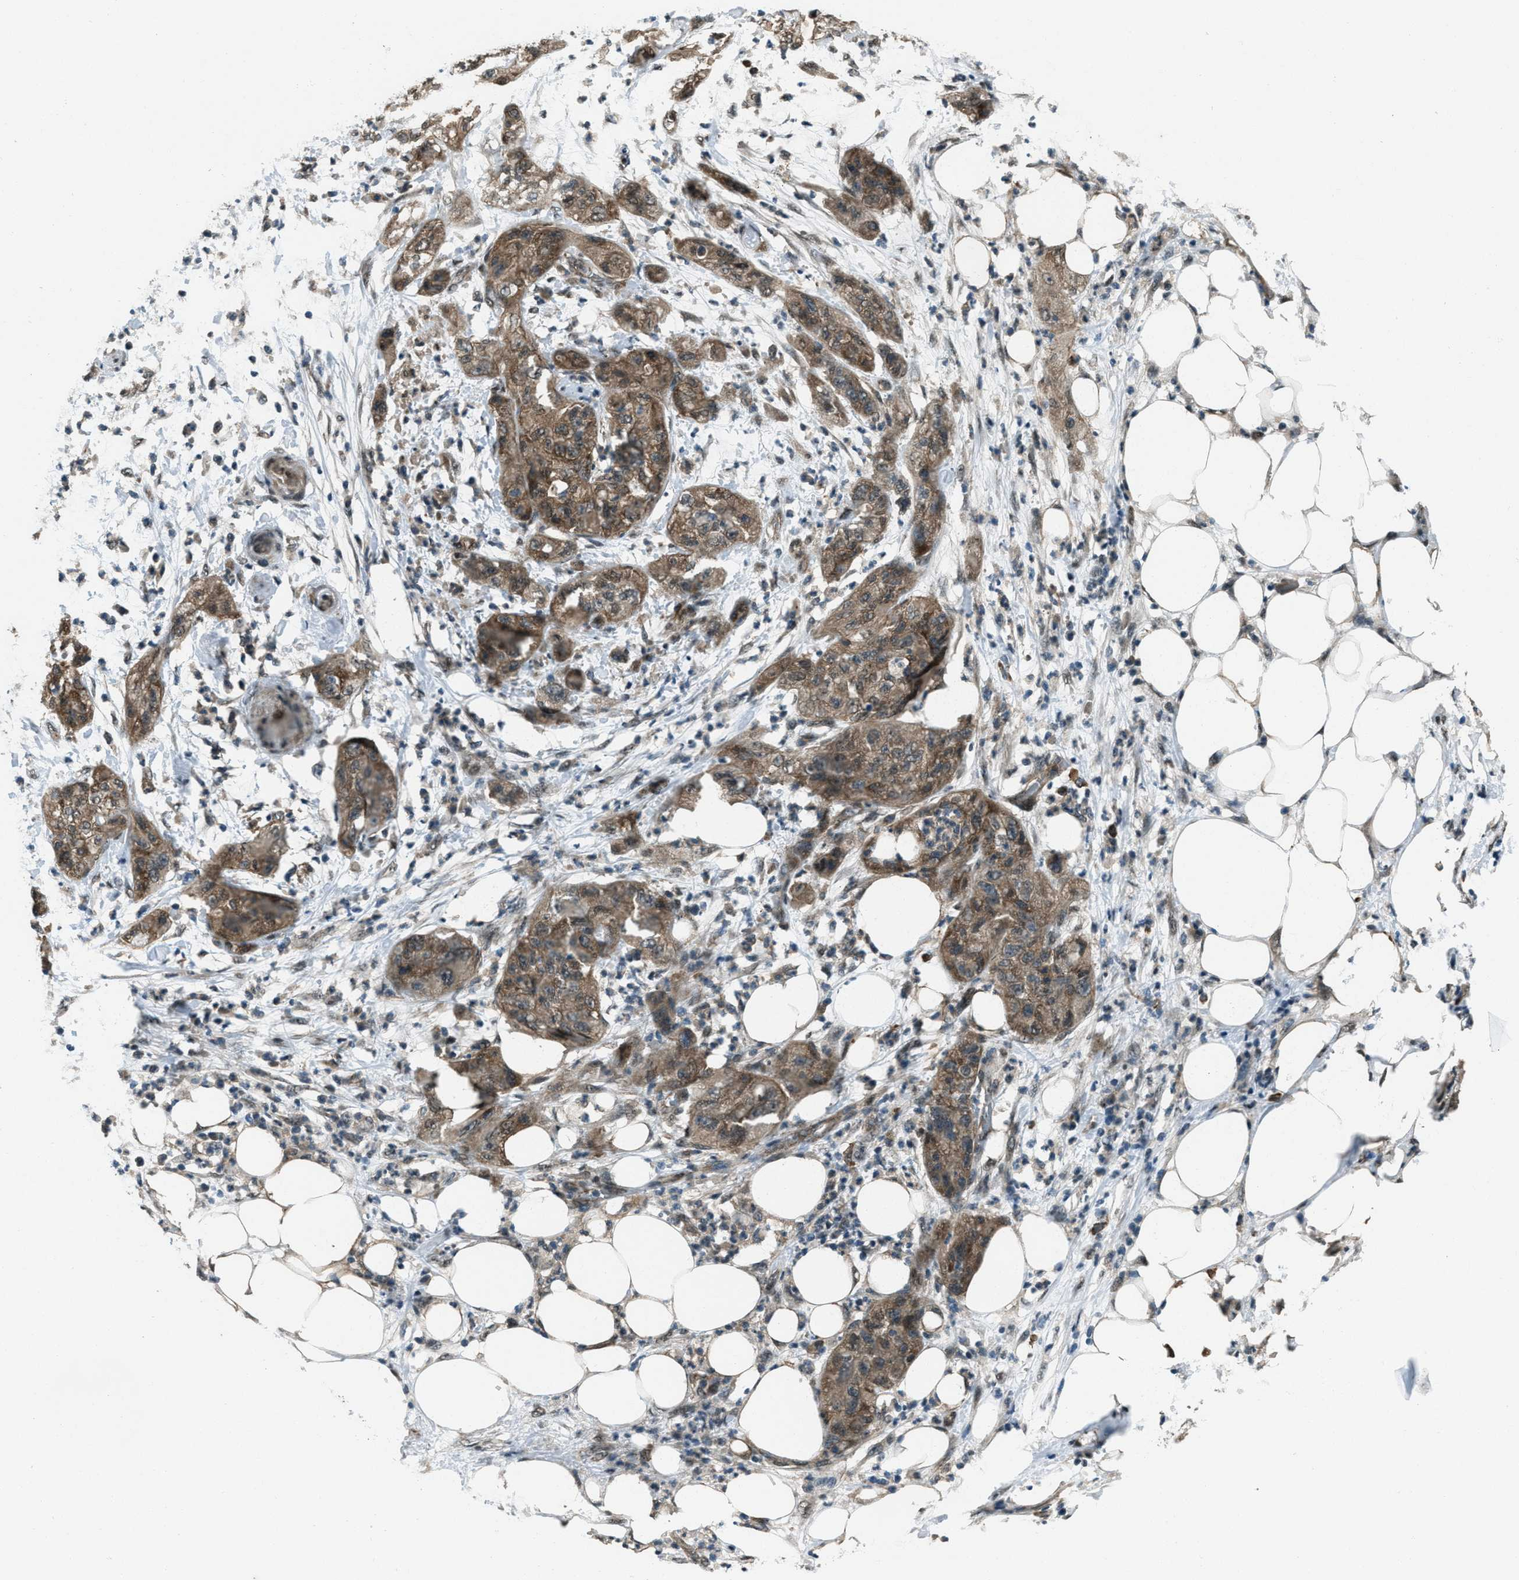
{"staining": {"intensity": "moderate", "quantity": ">75%", "location": "cytoplasmic/membranous"}, "tissue": "pancreatic cancer", "cell_type": "Tumor cells", "image_type": "cancer", "snomed": [{"axis": "morphology", "description": "Adenocarcinoma, NOS"}, {"axis": "topography", "description": "Pancreas"}], "caption": "Pancreatic cancer tissue reveals moderate cytoplasmic/membranous expression in approximately >75% of tumor cells", "gene": "SVIL", "patient": {"sex": "female", "age": 78}}